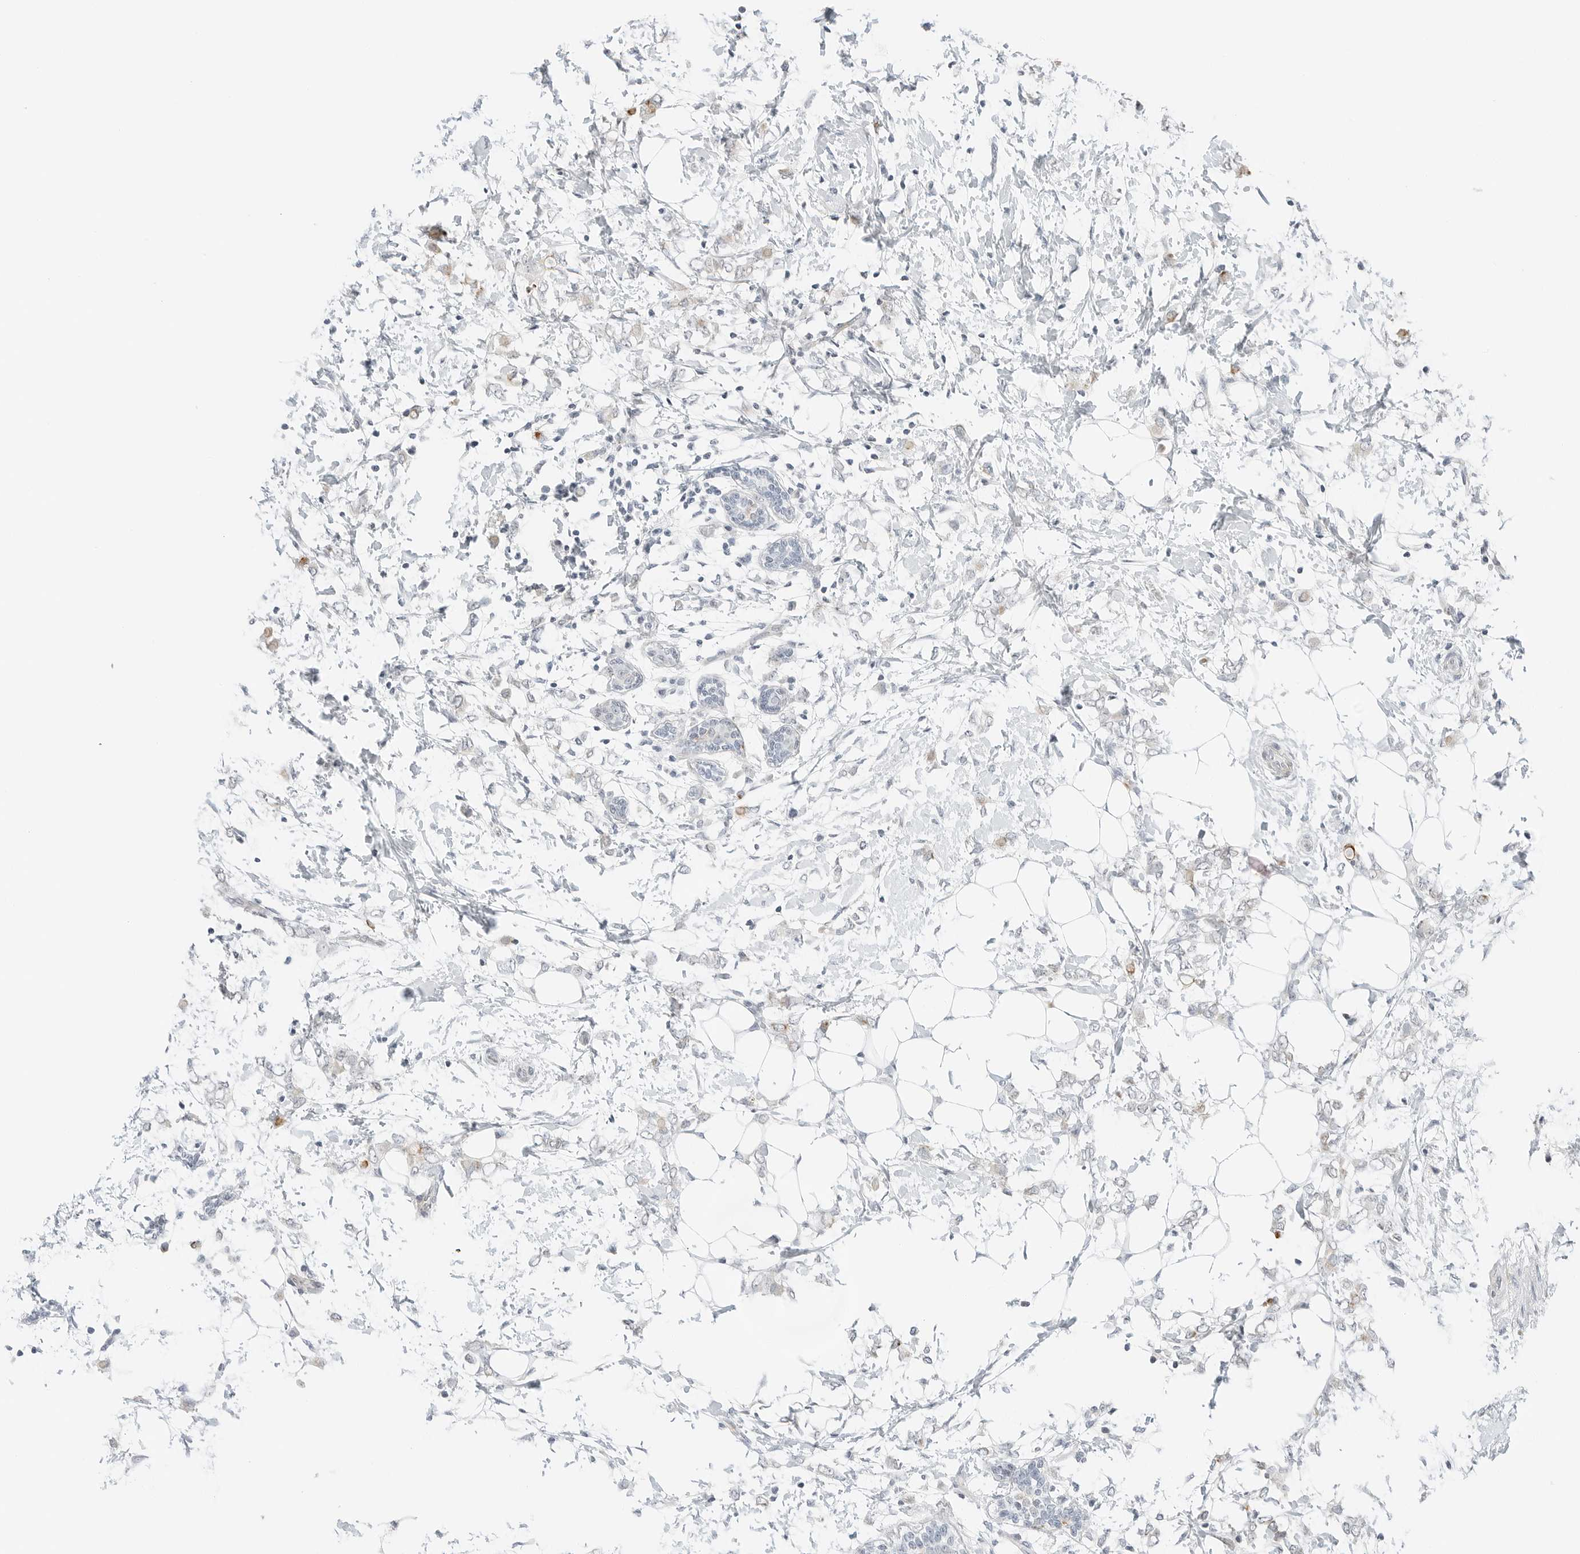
{"staining": {"intensity": "negative", "quantity": "none", "location": "none"}, "tissue": "breast cancer", "cell_type": "Tumor cells", "image_type": "cancer", "snomed": [{"axis": "morphology", "description": "Normal tissue, NOS"}, {"axis": "morphology", "description": "Lobular carcinoma"}, {"axis": "topography", "description": "Breast"}], "caption": "Immunohistochemistry of lobular carcinoma (breast) demonstrates no positivity in tumor cells. The staining was performed using DAB (3,3'-diaminobenzidine) to visualize the protein expression in brown, while the nuclei were stained in blue with hematoxylin (Magnification: 20x).", "gene": "IQCC", "patient": {"sex": "female", "age": 47}}